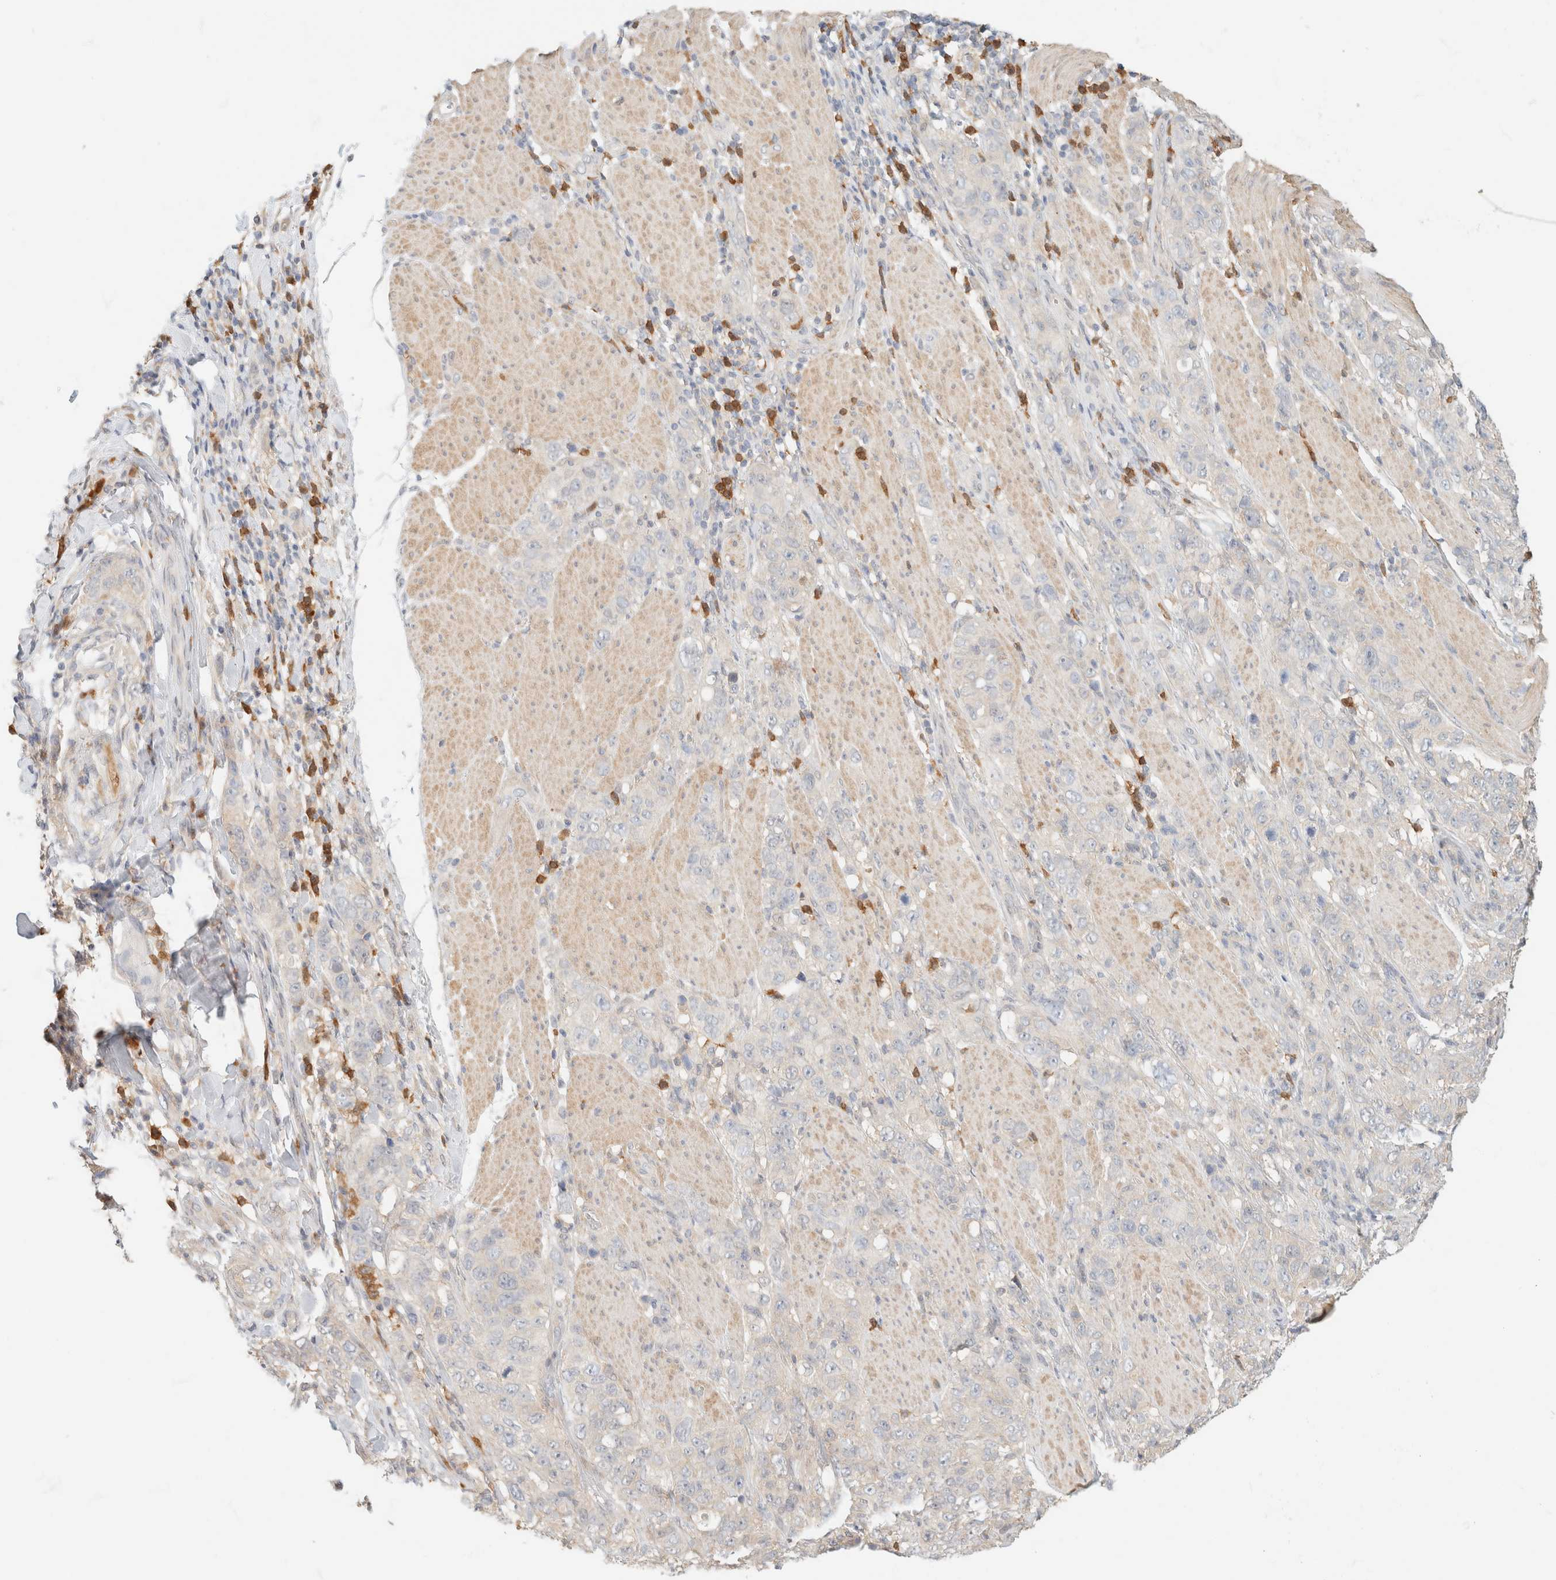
{"staining": {"intensity": "negative", "quantity": "none", "location": "none"}, "tissue": "stomach cancer", "cell_type": "Tumor cells", "image_type": "cancer", "snomed": [{"axis": "morphology", "description": "Adenocarcinoma, NOS"}, {"axis": "topography", "description": "Stomach"}], "caption": "Tumor cells are negative for brown protein staining in stomach adenocarcinoma.", "gene": "GPI", "patient": {"sex": "male", "age": 48}}